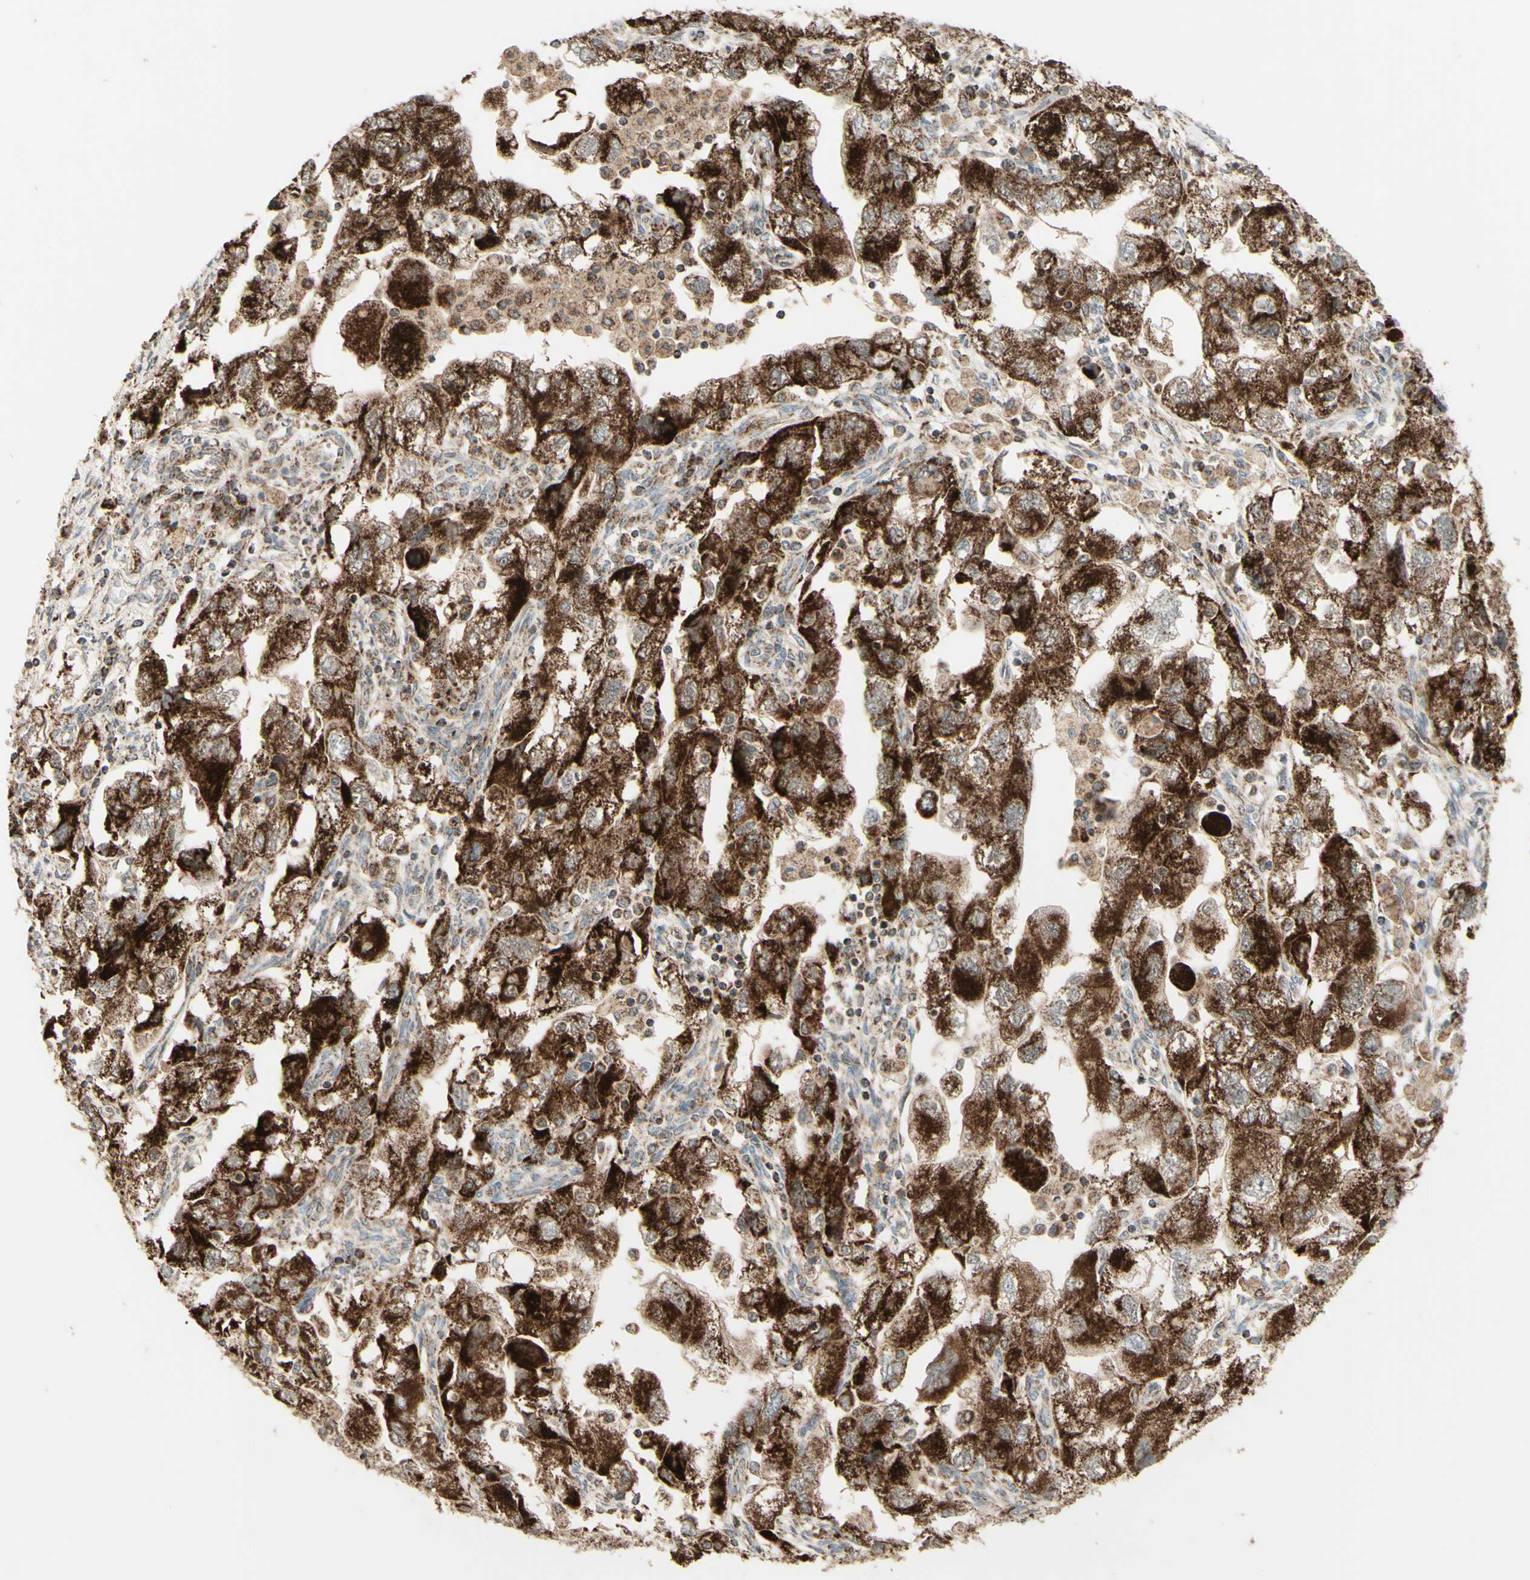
{"staining": {"intensity": "strong", "quantity": ">75%", "location": "cytoplasmic/membranous"}, "tissue": "ovarian cancer", "cell_type": "Tumor cells", "image_type": "cancer", "snomed": [{"axis": "morphology", "description": "Carcinoma, NOS"}, {"axis": "morphology", "description": "Cystadenocarcinoma, serous, NOS"}, {"axis": "topography", "description": "Ovary"}], "caption": "This photomicrograph shows immunohistochemistry staining of ovarian cancer, with high strong cytoplasmic/membranous staining in approximately >75% of tumor cells.", "gene": "DHRS3", "patient": {"sex": "female", "age": 69}}